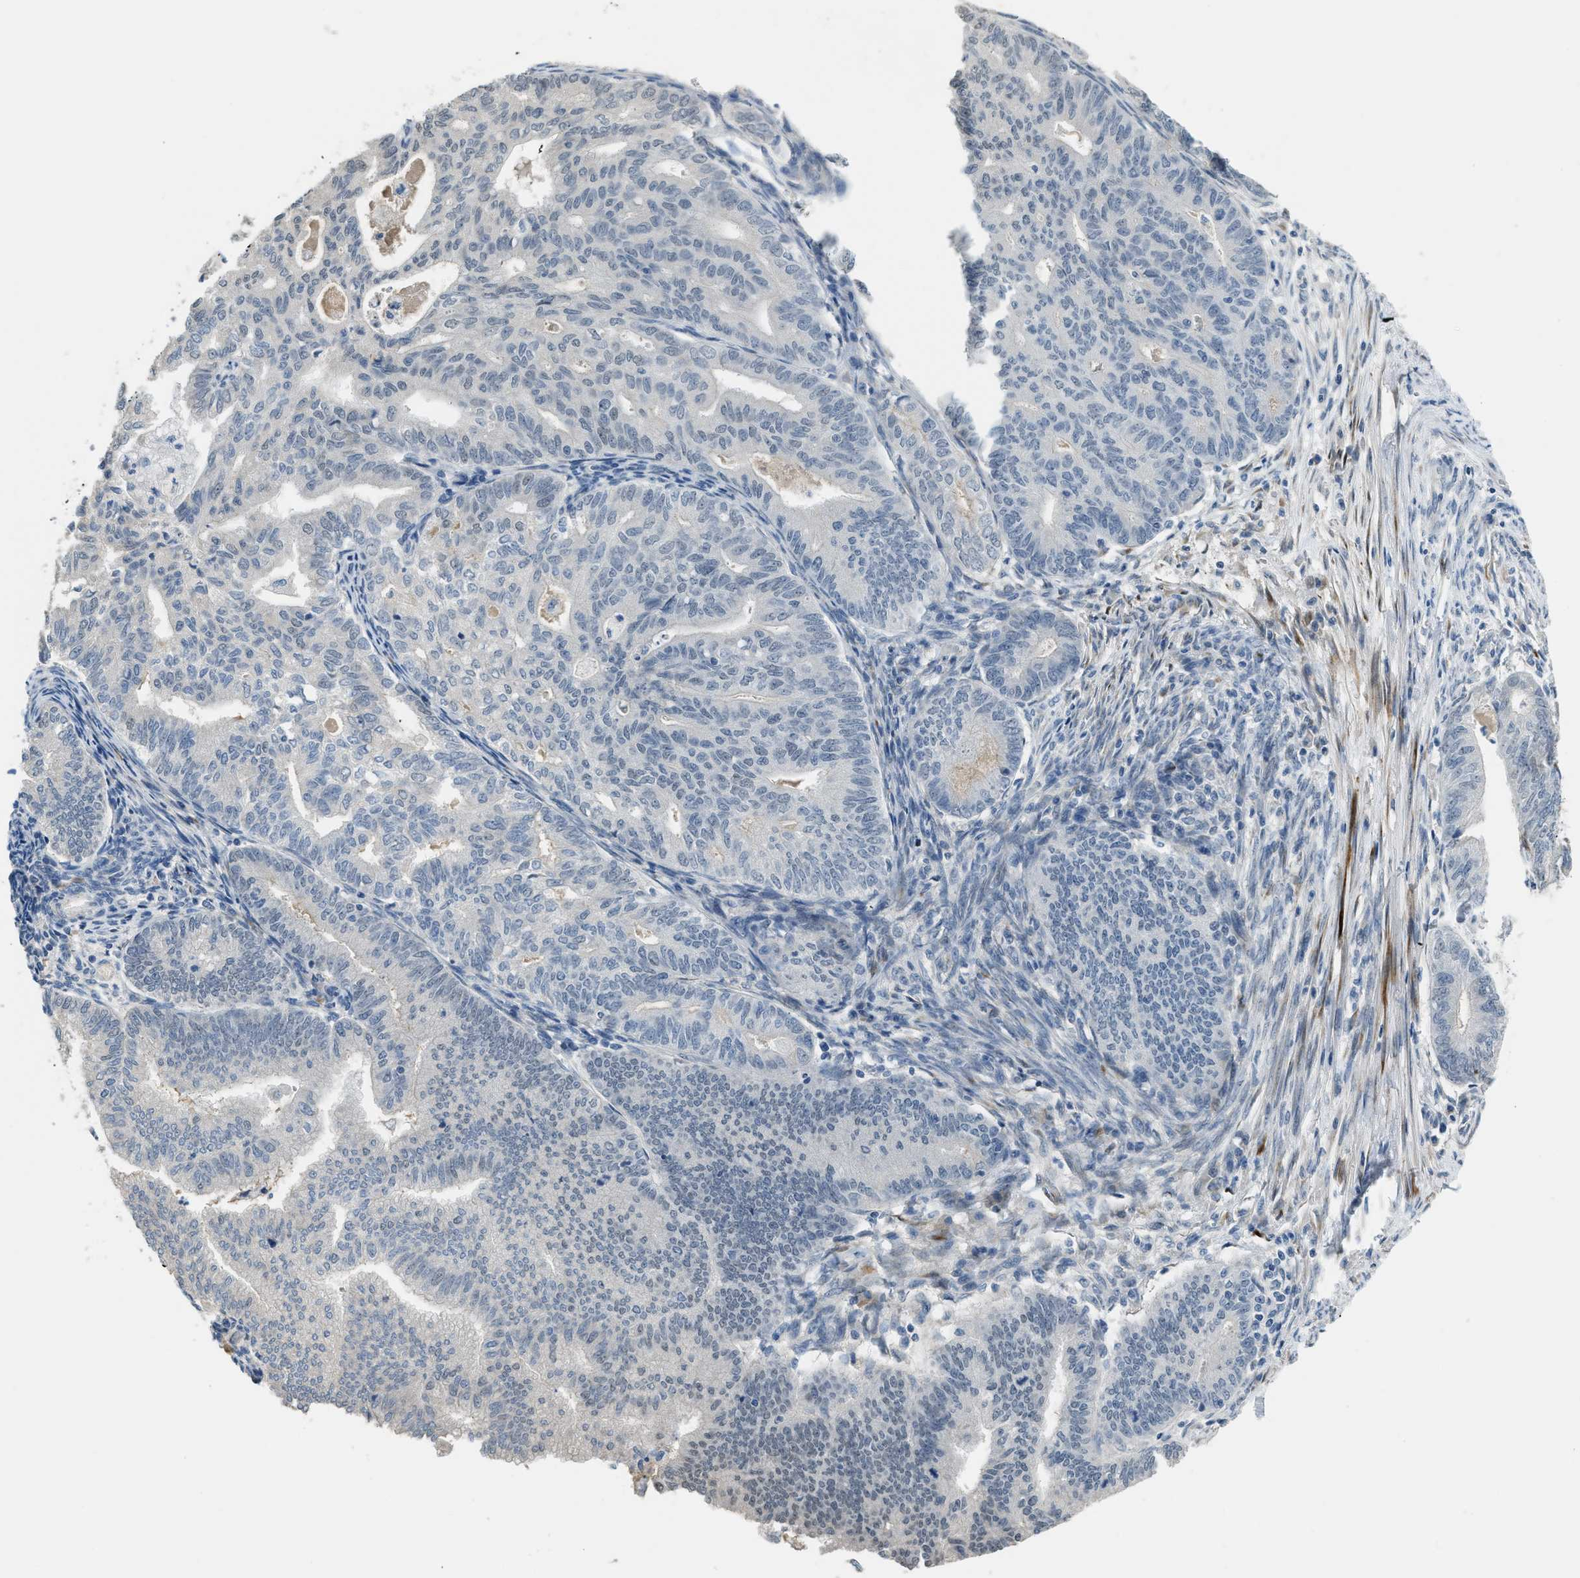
{"staining": {"intensity": "negative", "quantity": "none", "location": "none"}, "tissue": "endometrial cancer", "cell_type": "Tumor cells", "image_type": "cancer", "snomed": [{"axis": "morphology", "description": "Polyp, NOS"}, {"axis": "morphology", "description": "Adenocarcinoma, NOS"}, {"axis": "morphology", "description": "Adenoma, NOS"}, {"axis": "topography", "description": "Endometrium"}], "caption": "A high-resolution photomicrograph shows immunohistochemistry (IHC) staining of endometrial cancer (adenoma), which demonstrates no significant staining in tumor cells.", "gene": "TMEM154", "patient": {"sex": "female", "age": 79}}